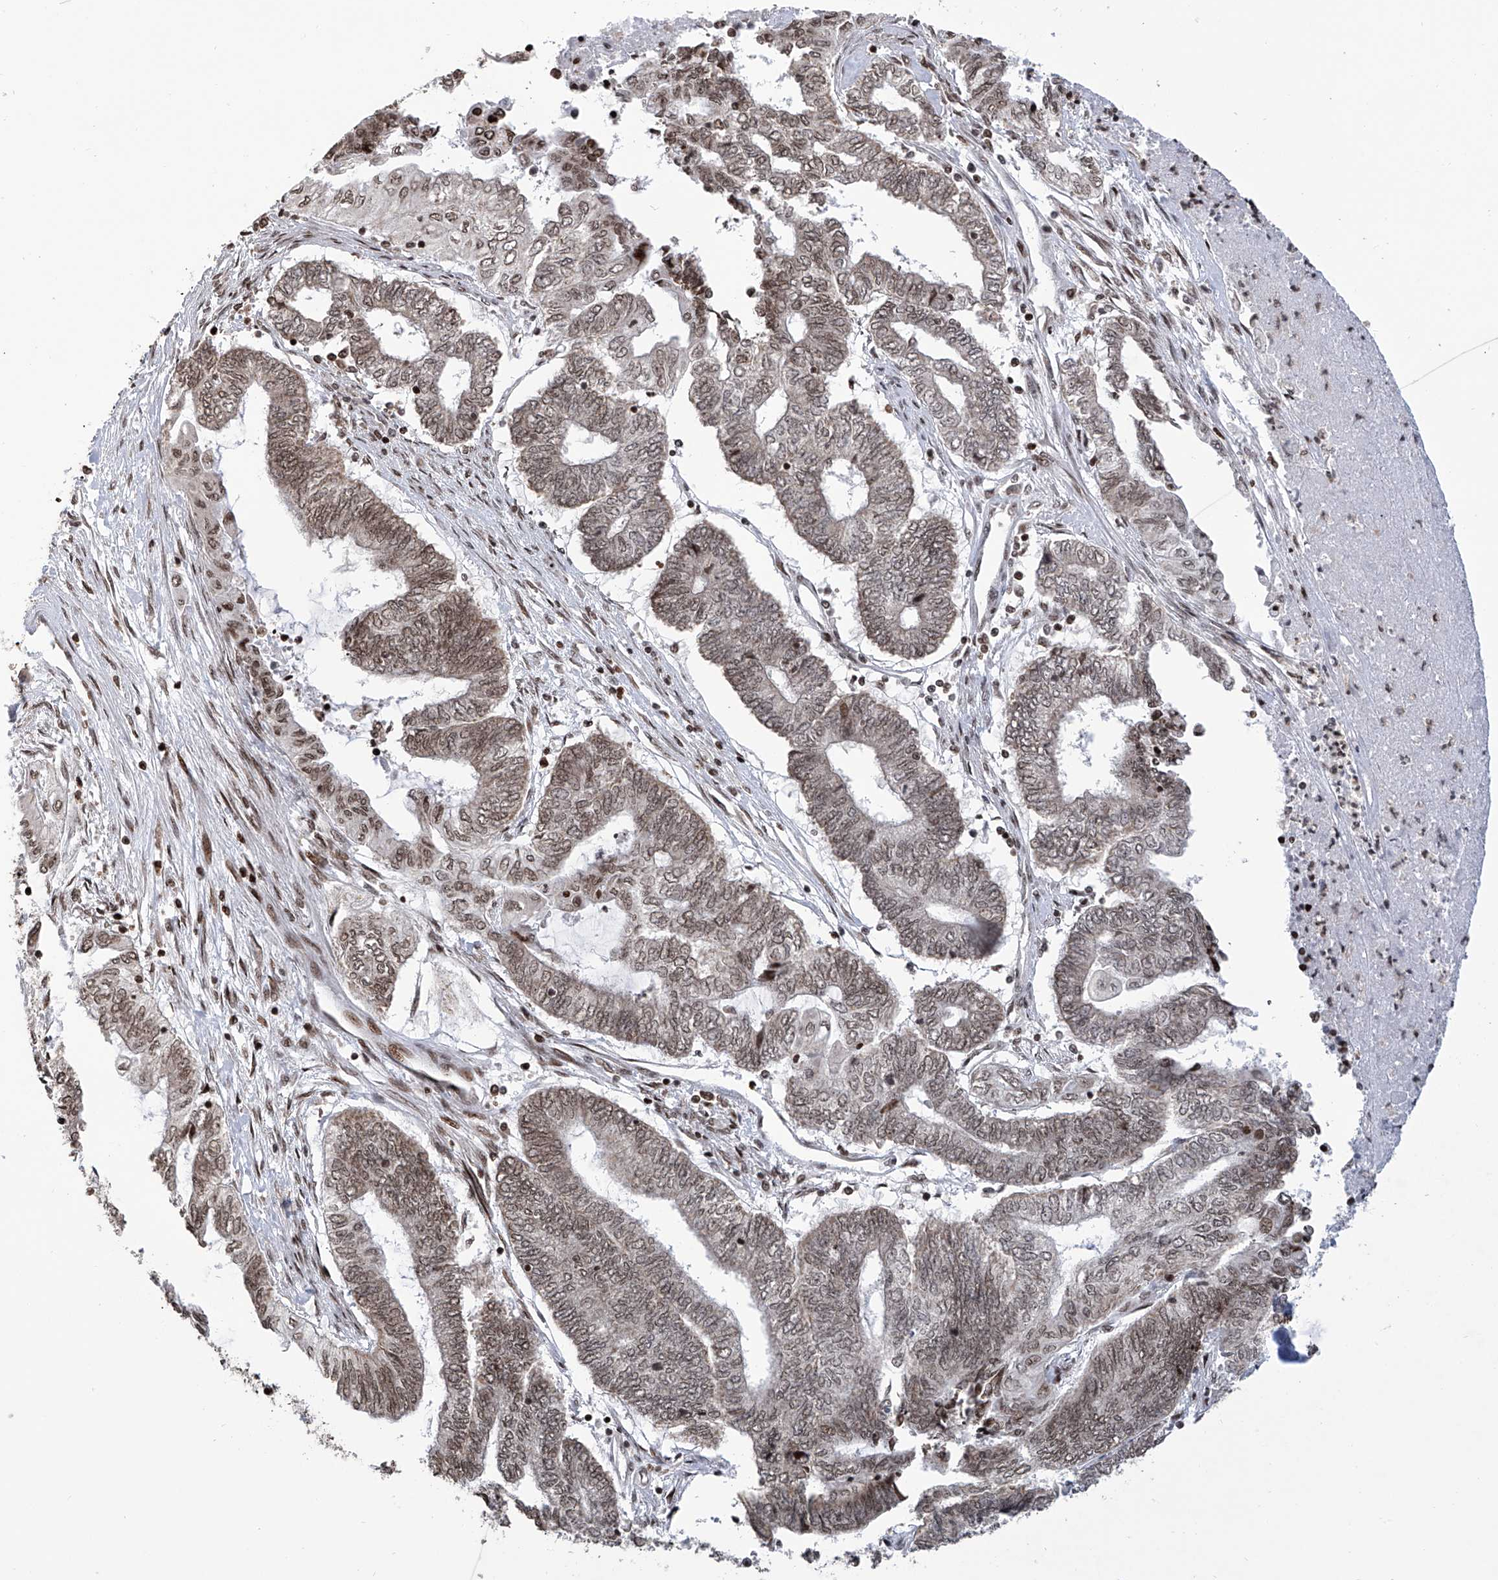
{"staining": {"intensity": "weak", "quantity": ">75%", "location": "nuclear"}, "tissue": "endometrial cancer", "cell_type": "Tumor cells", "image_type": "cancer", "snomed": [{"axis": "morphology", "description": "Adenocarcinoma, NOS"}, {"axis": "topography", "description": "Uterus"}, {"axis": "topography", "description": "Endometrium"}], "caption": "Immunohistochemical staining of human adenocarcinoma (endometrial) demonstrates weak nuclear protein staining in about >75% of tumor cells. (brown staining indicates protein expression, while blue staining denotes nuclei).", "gene": "PAK1IP1", "patient": {"sex": "female", "age": 70}}